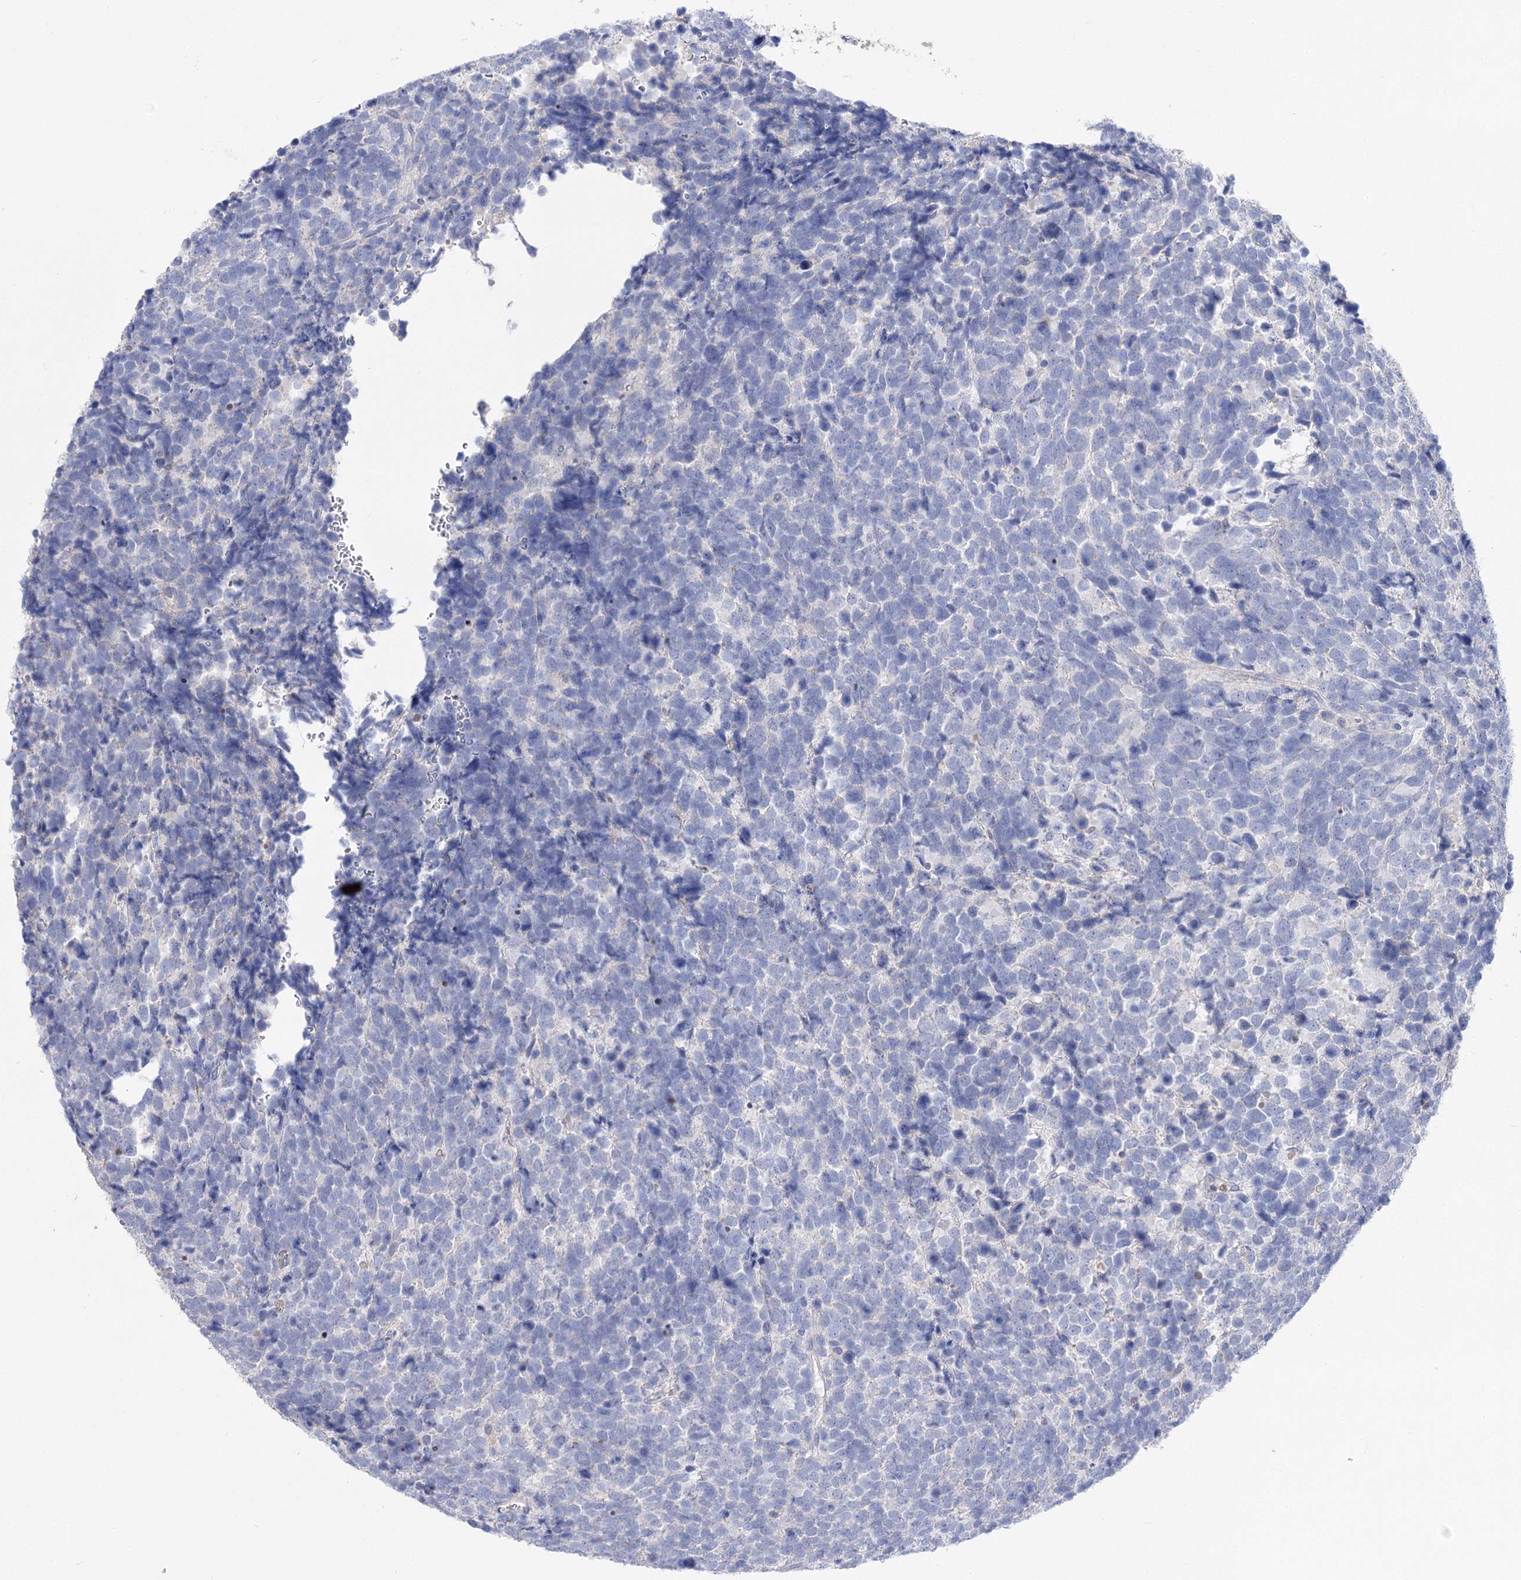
{"staining": {"intensity": "negative", "quantity": "none", "location": "none"}, "tissue": "urothelial cancer", "cell_type": "Tumor cells", "image_type": "cancer", "snomed": [{"axis": "morphology", "description": "Urothelial carcinoma, High grade"}, {"axis": "topography", "description": "Urinary bladder"}], "caption": "The image reveals no significant expression in tumor cells of urothelial carcinoma (high-grade).", "gene": "NRAP", "patient": {"sex": "female", "age": 82}}